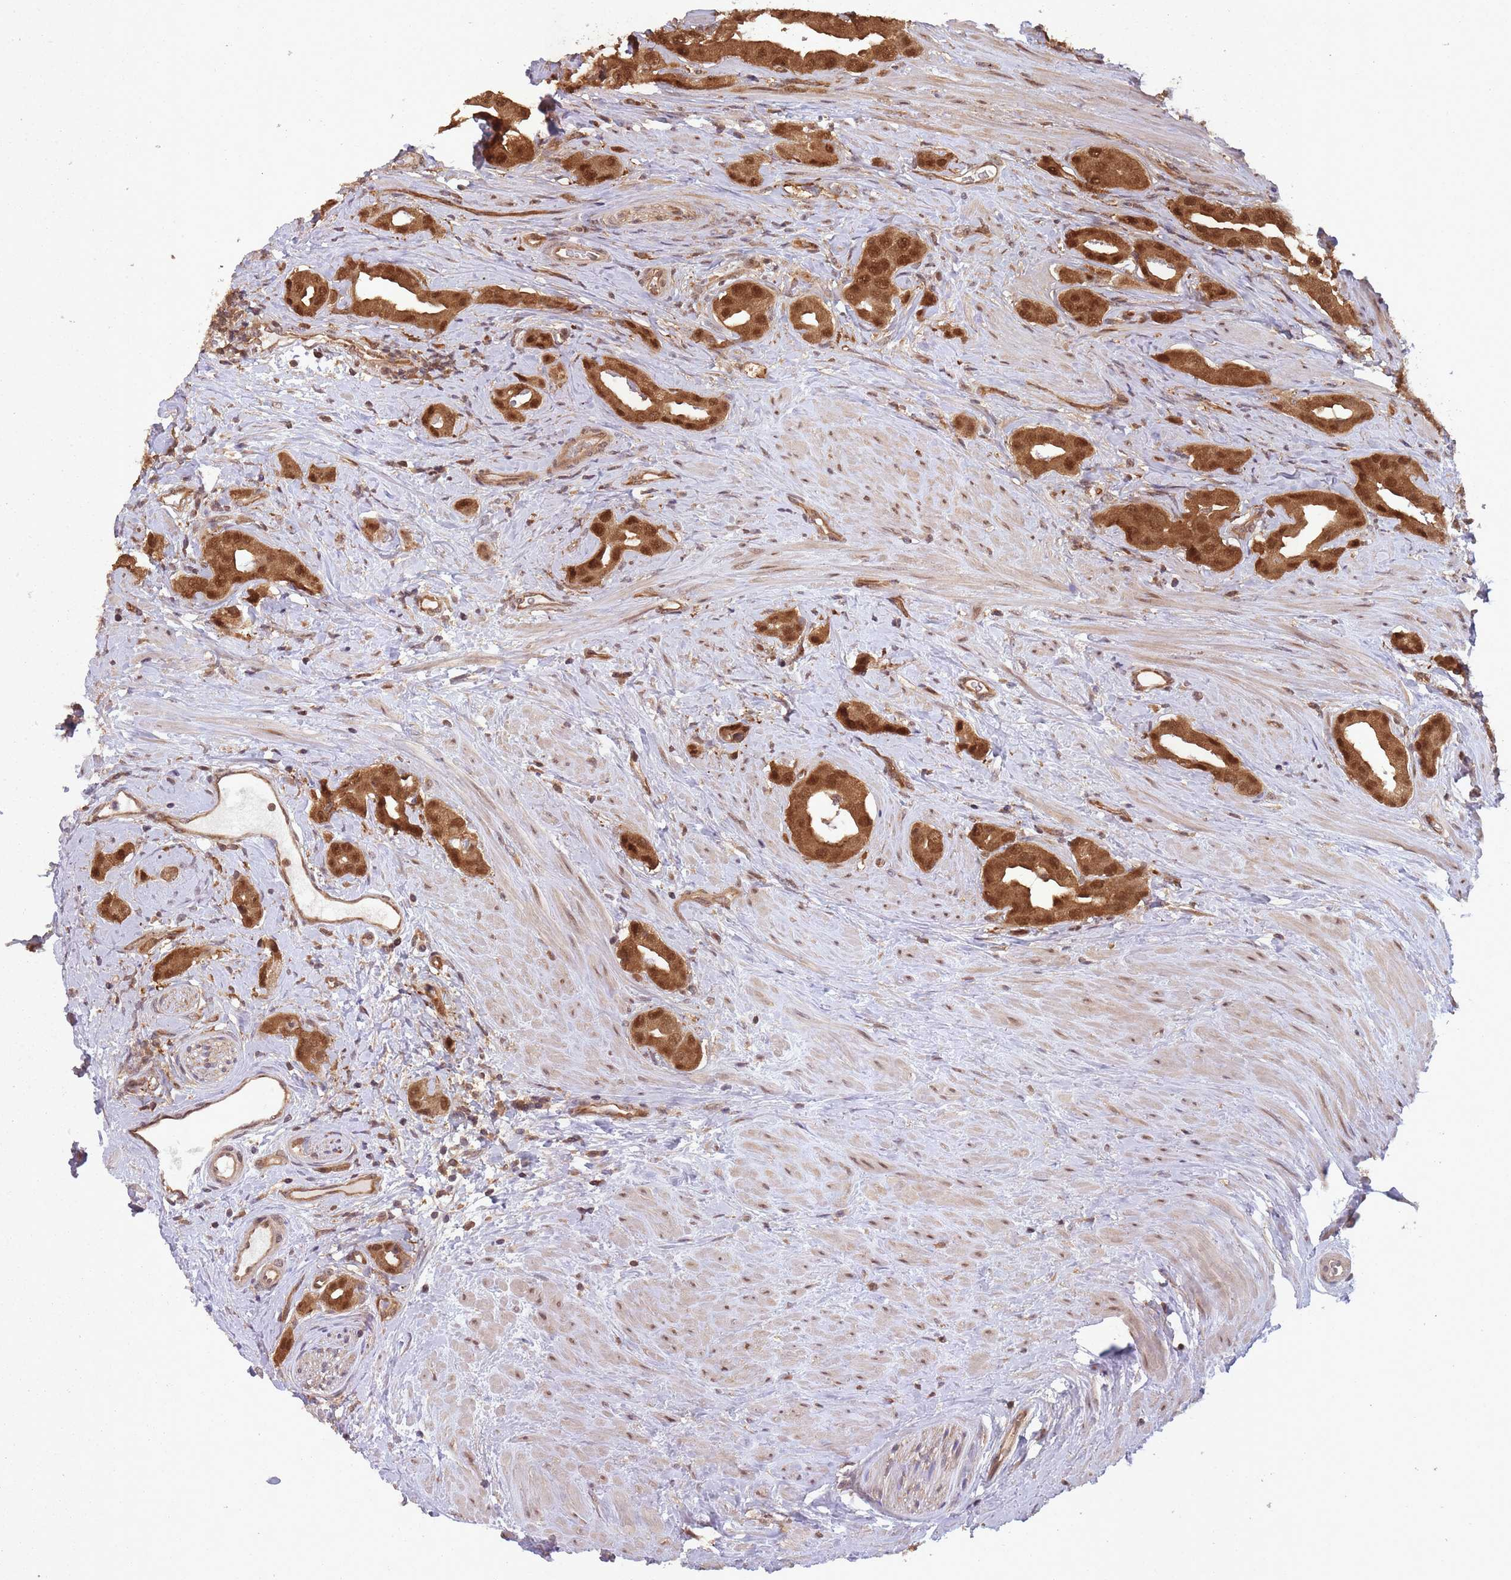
{"staining": {"intensity": "strong", "quantity": ">75%", "location": "cytoplasmic/membranous,nuclear"}, "tissue": "prostate cancer", "cell_type": "Tumor cells", "image_type": "cancer", "snomed": [{"axis": "morphology", "description": "Adenocarcinoma, High grade"}, {"axis": "topography", "description": "Prostate"}], "caption": "Prostate cancer stained for a protein (brown) exhibits strong cytoplasmic/membranous and nuclear positive expression in about >75% of tumor cells.", "gene": "PPP6R3", "patient": {"sex": "male", "age": 63}}